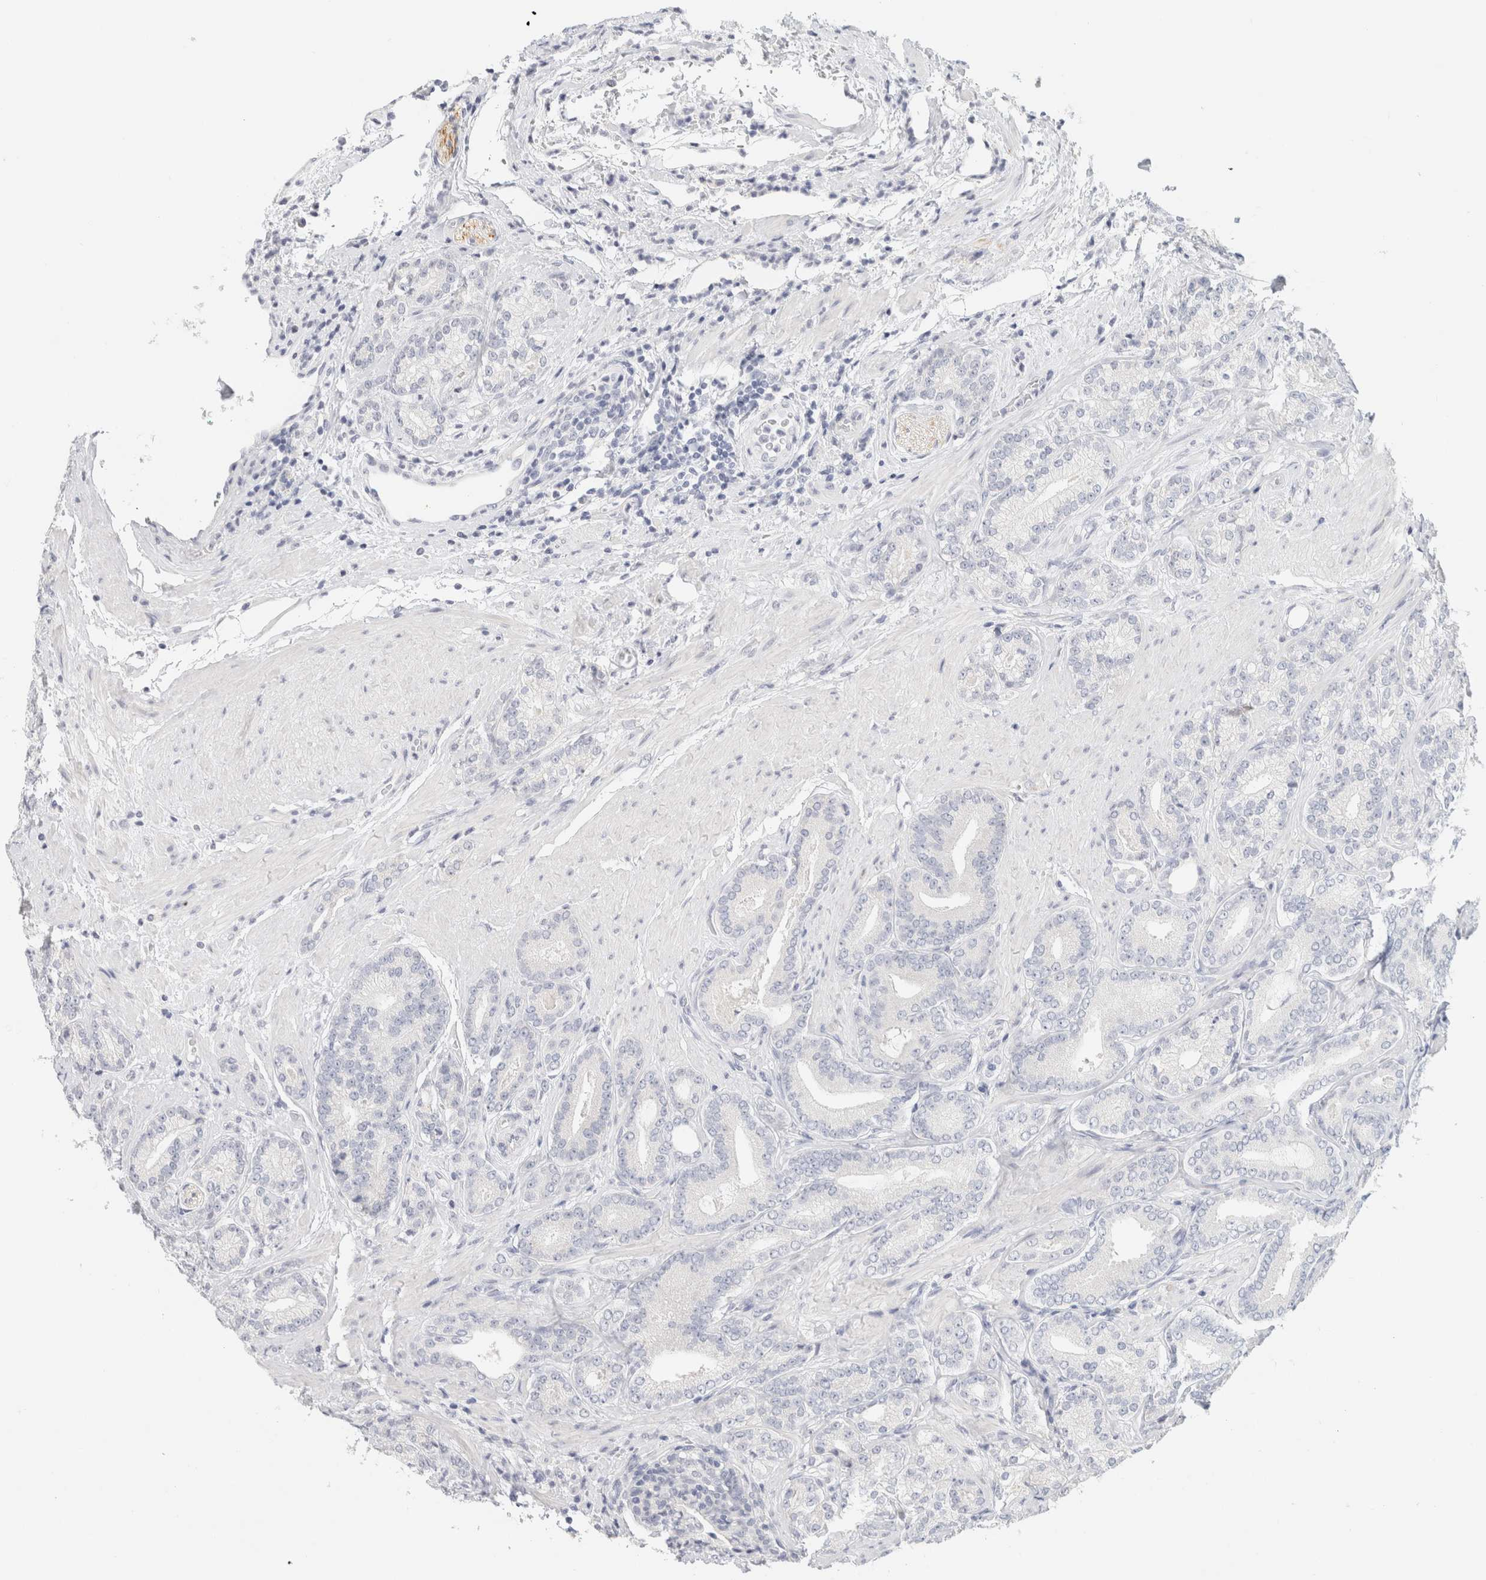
{"staining": {"intensity": "negative", "quantity": "none", "location": "none"}, "tissue": "prostate cancer", "cell_type": "Tumor cells", "image_type": "cancer", "snomed": [{"axis": "morphology", "description": "Adenocarcinoma, High grade"}, {"axis": "topography", "description": "Prostate"}], "caption": "High-grade adenocarcinoma (prostate) was stained to show a protein in brown. There is no significant expression in tumor cells.", "gene": "NEFM", "patient": {"sex": "male", "age": 61}}